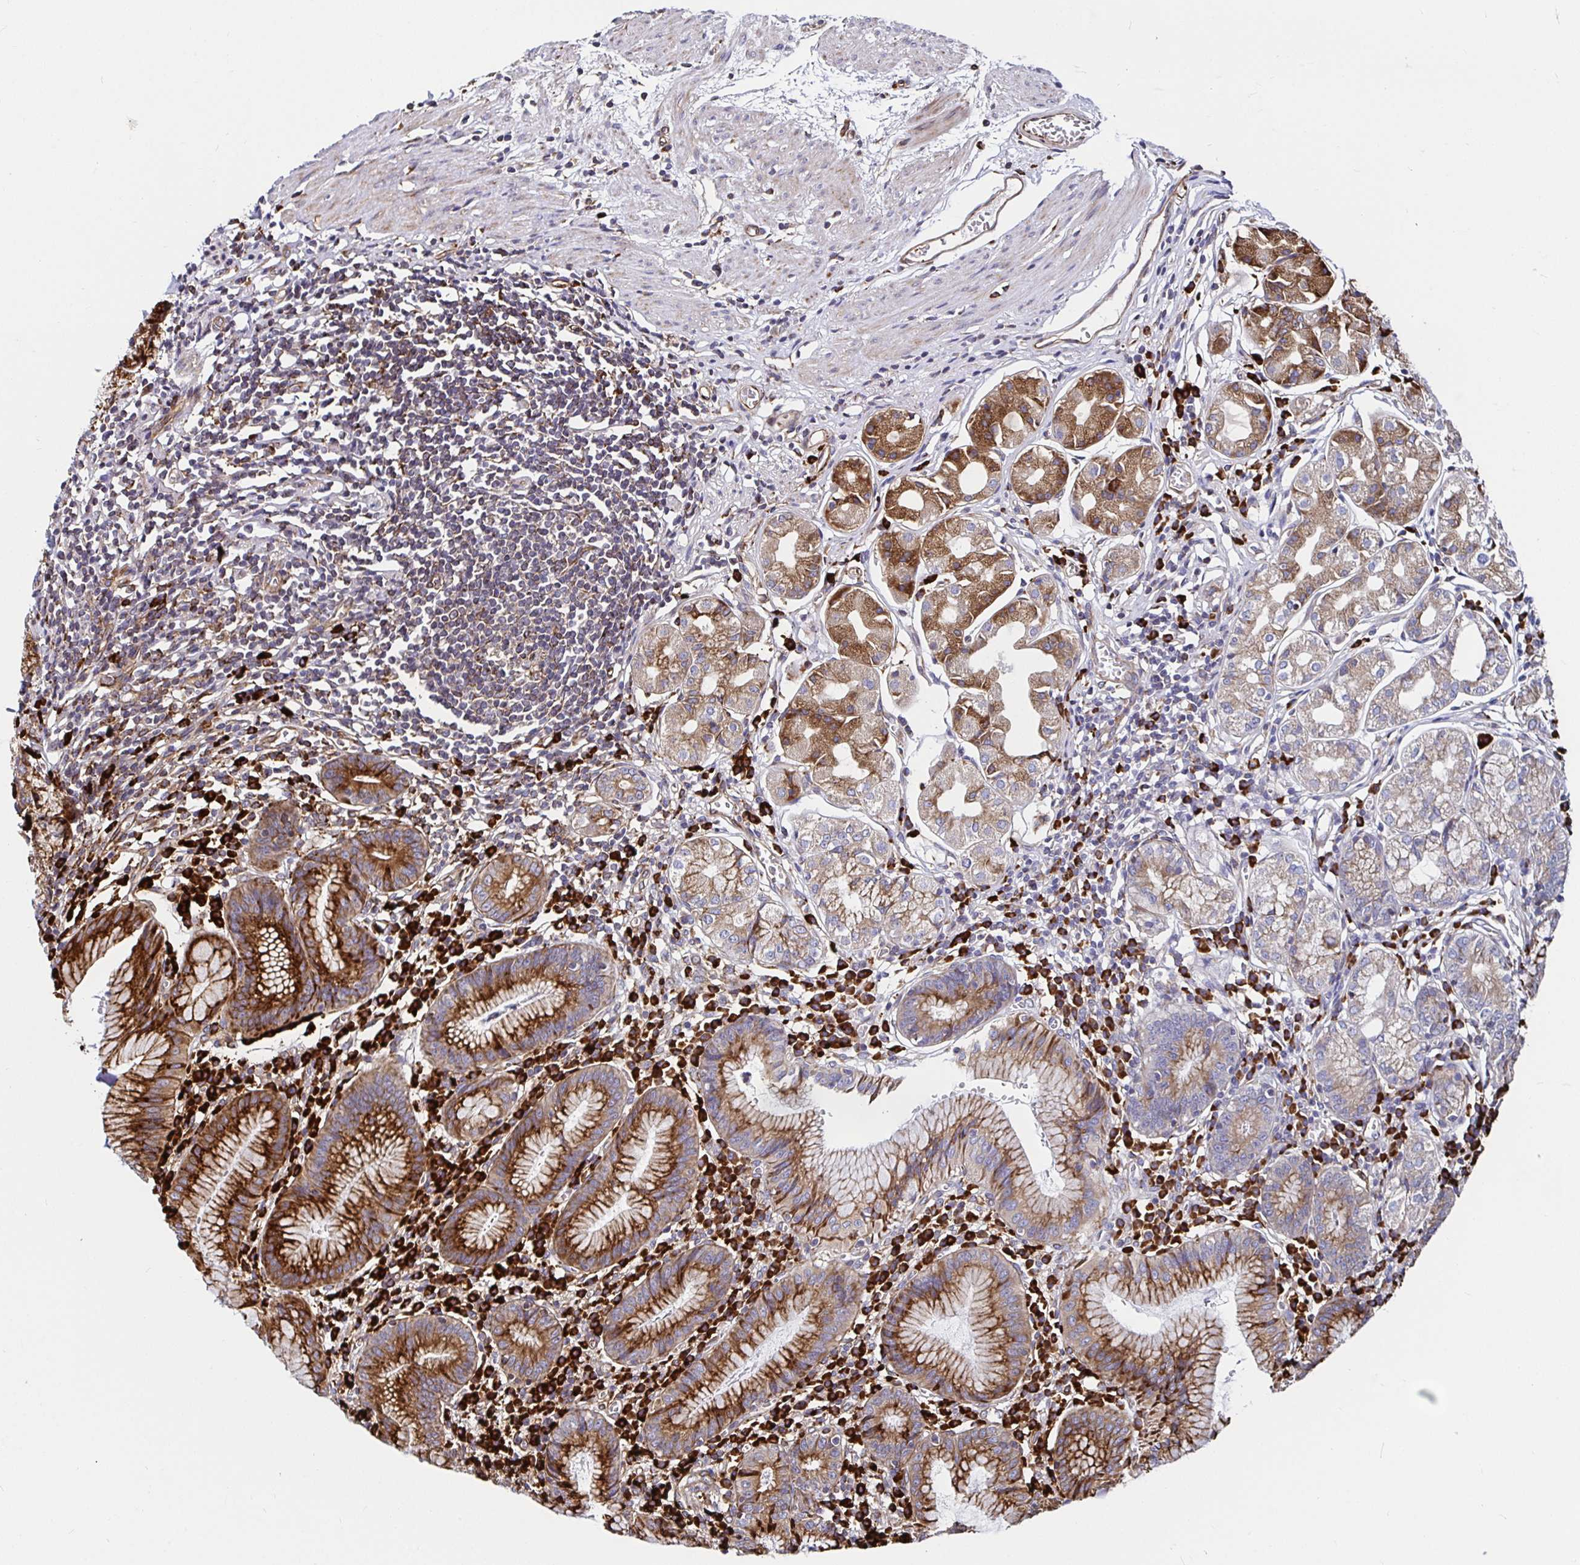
{"staining": {"intensity": "strong", "quantity": ">75%", "location": "cytoplasmic/membranous"}, "tissue": "stomach", "cell_type": "Glandular cells", "image_type": "normal", "snomed": [{"axis": "morphology", "description": "Normal tissue, NOS"}, {"axis": "topography", "description": "Stomach"}], "caption": "This micrograph shows immunohistochemistry (IHC) staining of normal stomach, with high strong cytoplasmic/membranous staining in approximately >75% of glandular cells.", "gene": "SMYD3", "patient": {"sex": "male", "age": 55}}